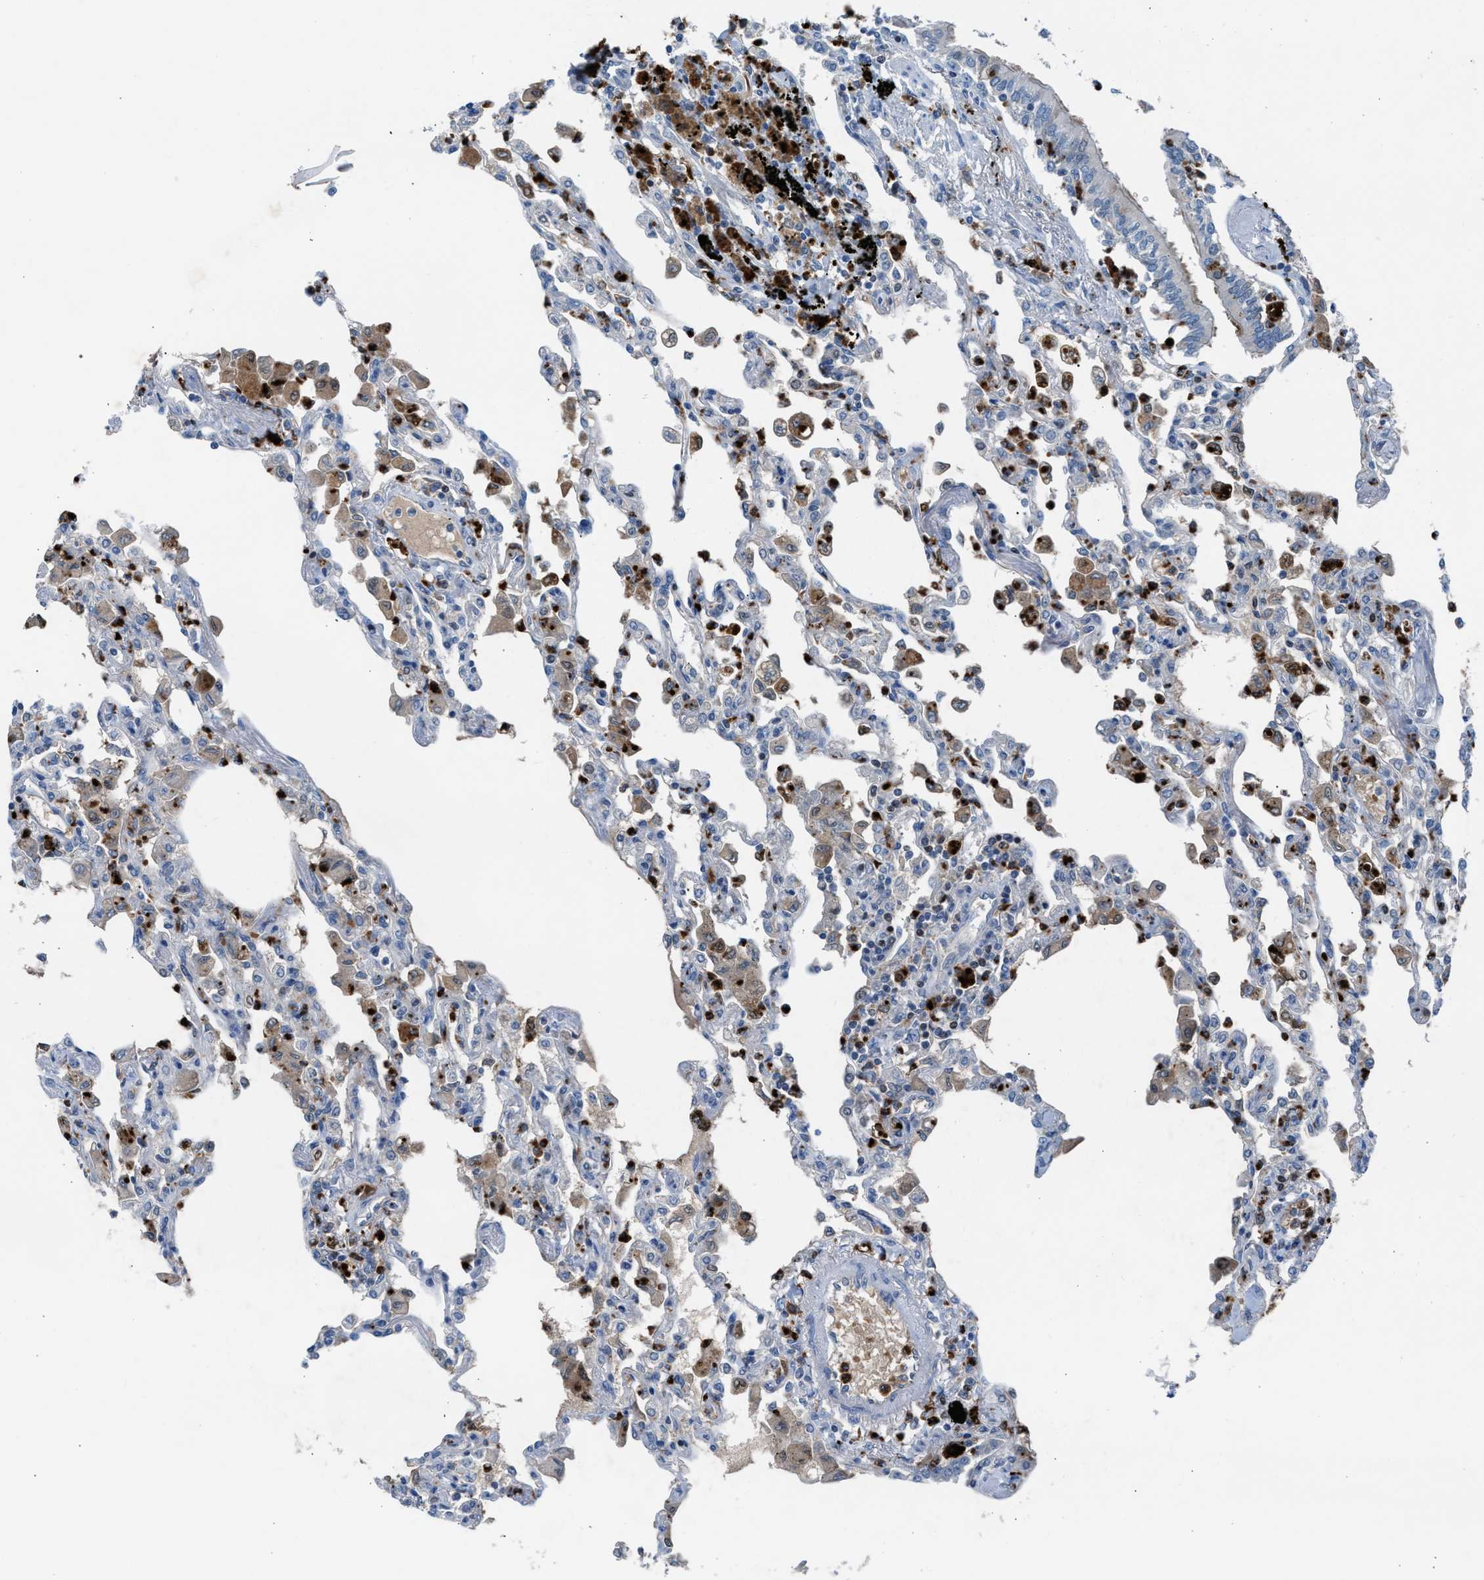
{"staining": {"intensity": "negative", "quantity": "none", "location": "none"}, "tissue": "lung", "cell_type": "Alveolar cells", "image_type": "normal", "snomed": [{"axis": "morphology", "description": "Normal tissue, NOS"}, {"axis": "topography", "description": "Bronchus"}, {"axis": "topography", "description": "Lung"}], "caption": "Immunohistochemistry micrograph of benign lung: lung stained with DAB (3,3'-diaminobenzidine) displays no significant protein staining in alveolar cells.", "gene": "CFAP77", "patient": {"sex": "female", "age": 49}}